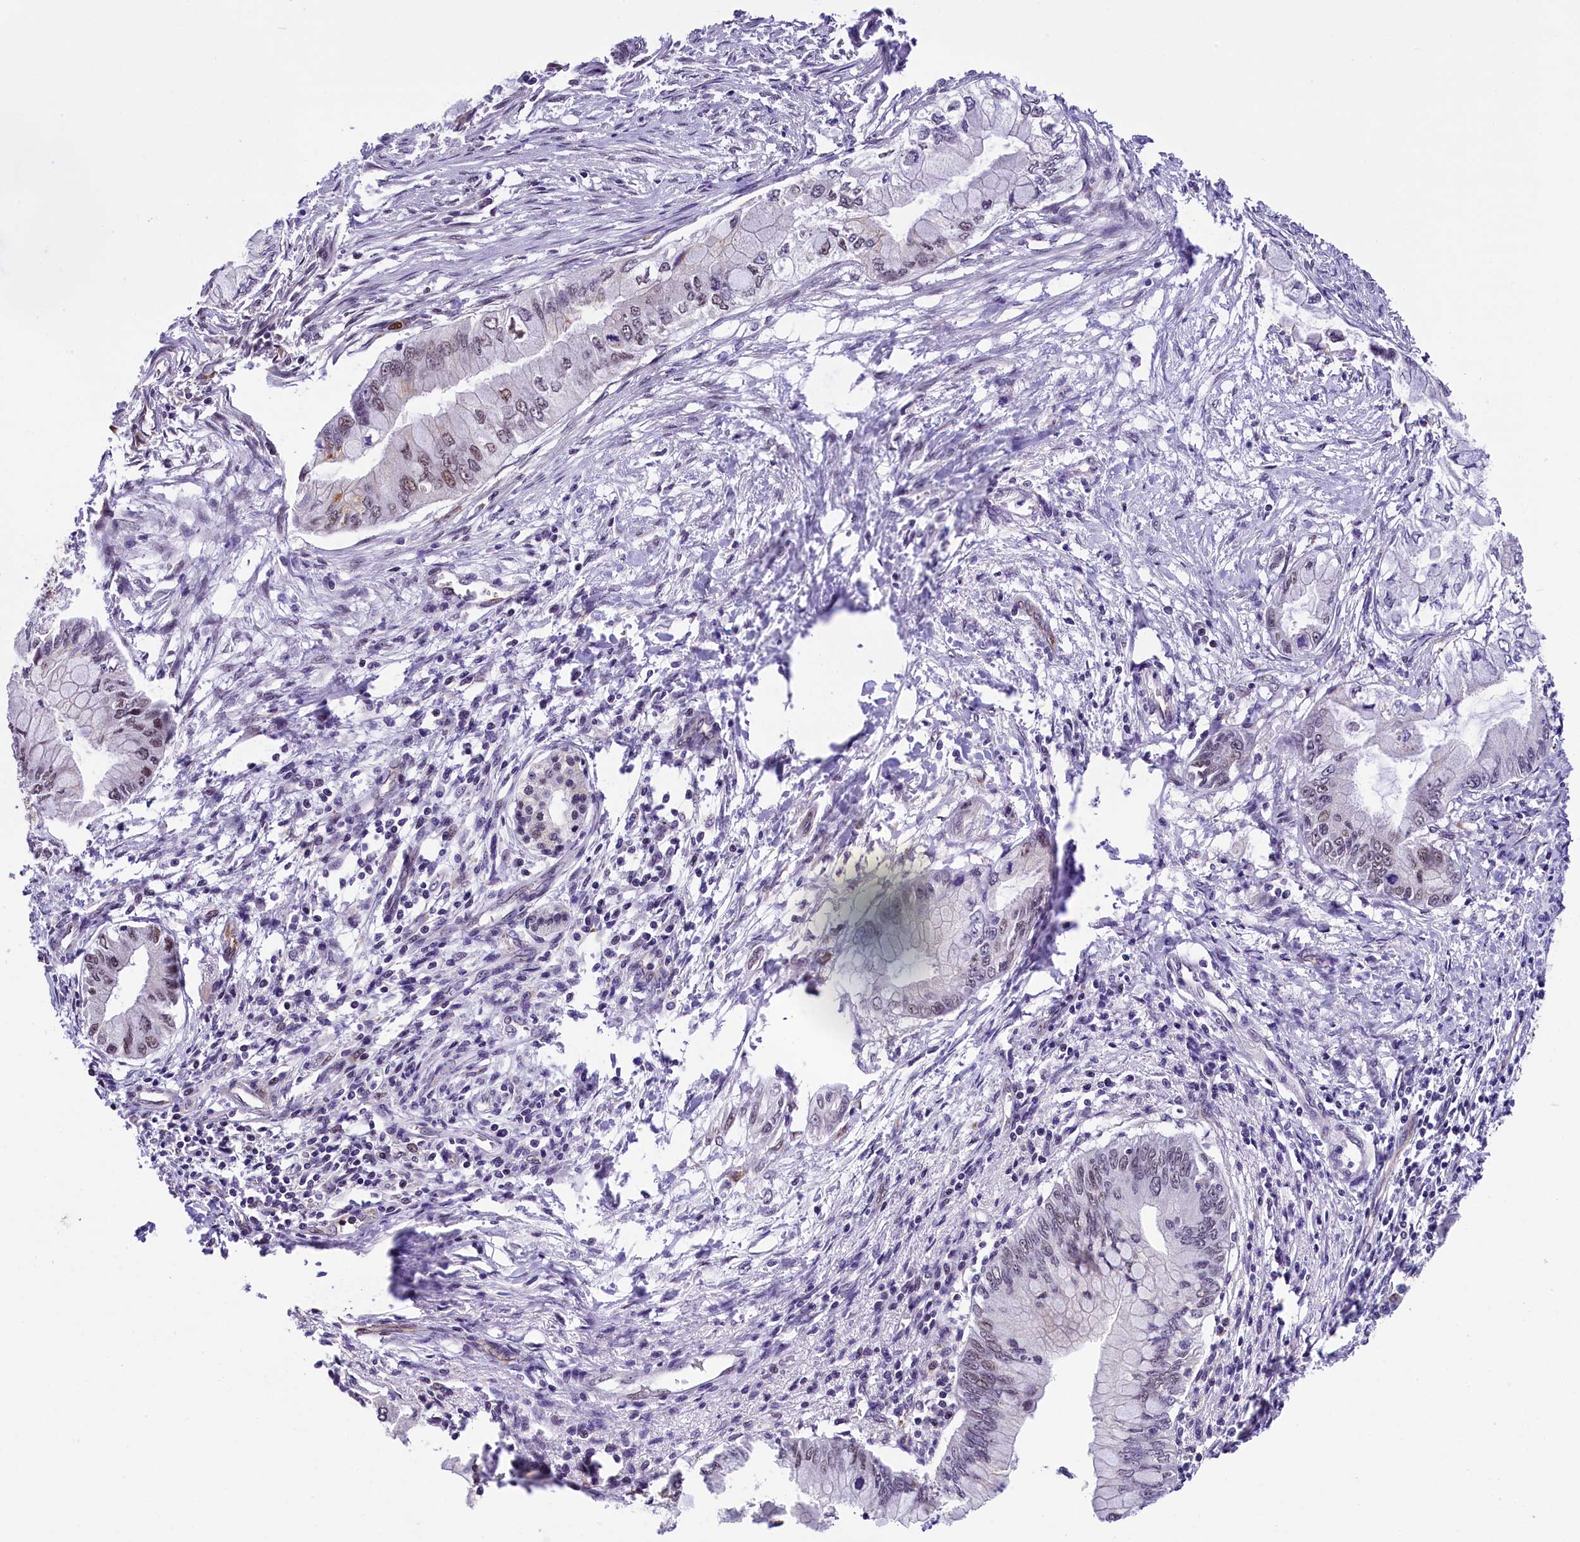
{"staining": {"intensity": "weak", "quantity": "<25%", "location": "nuclear"}, "tissue": "pancreatic cancer", "cell_type": "Tumor cells", "image_type": "cancer", "snomed": [{"axis": "morphology", "description": "Adenocarcinoma, NOS"}, {"axis": "topography", "description": "Pancreas"}], "caption": "Micrograph shows no significant protein expression in tumor cells of pancreatic cancer (adenocarcinoma).", "gene": "MRPL54", "patient": {"sex": "male", "age": 48}}